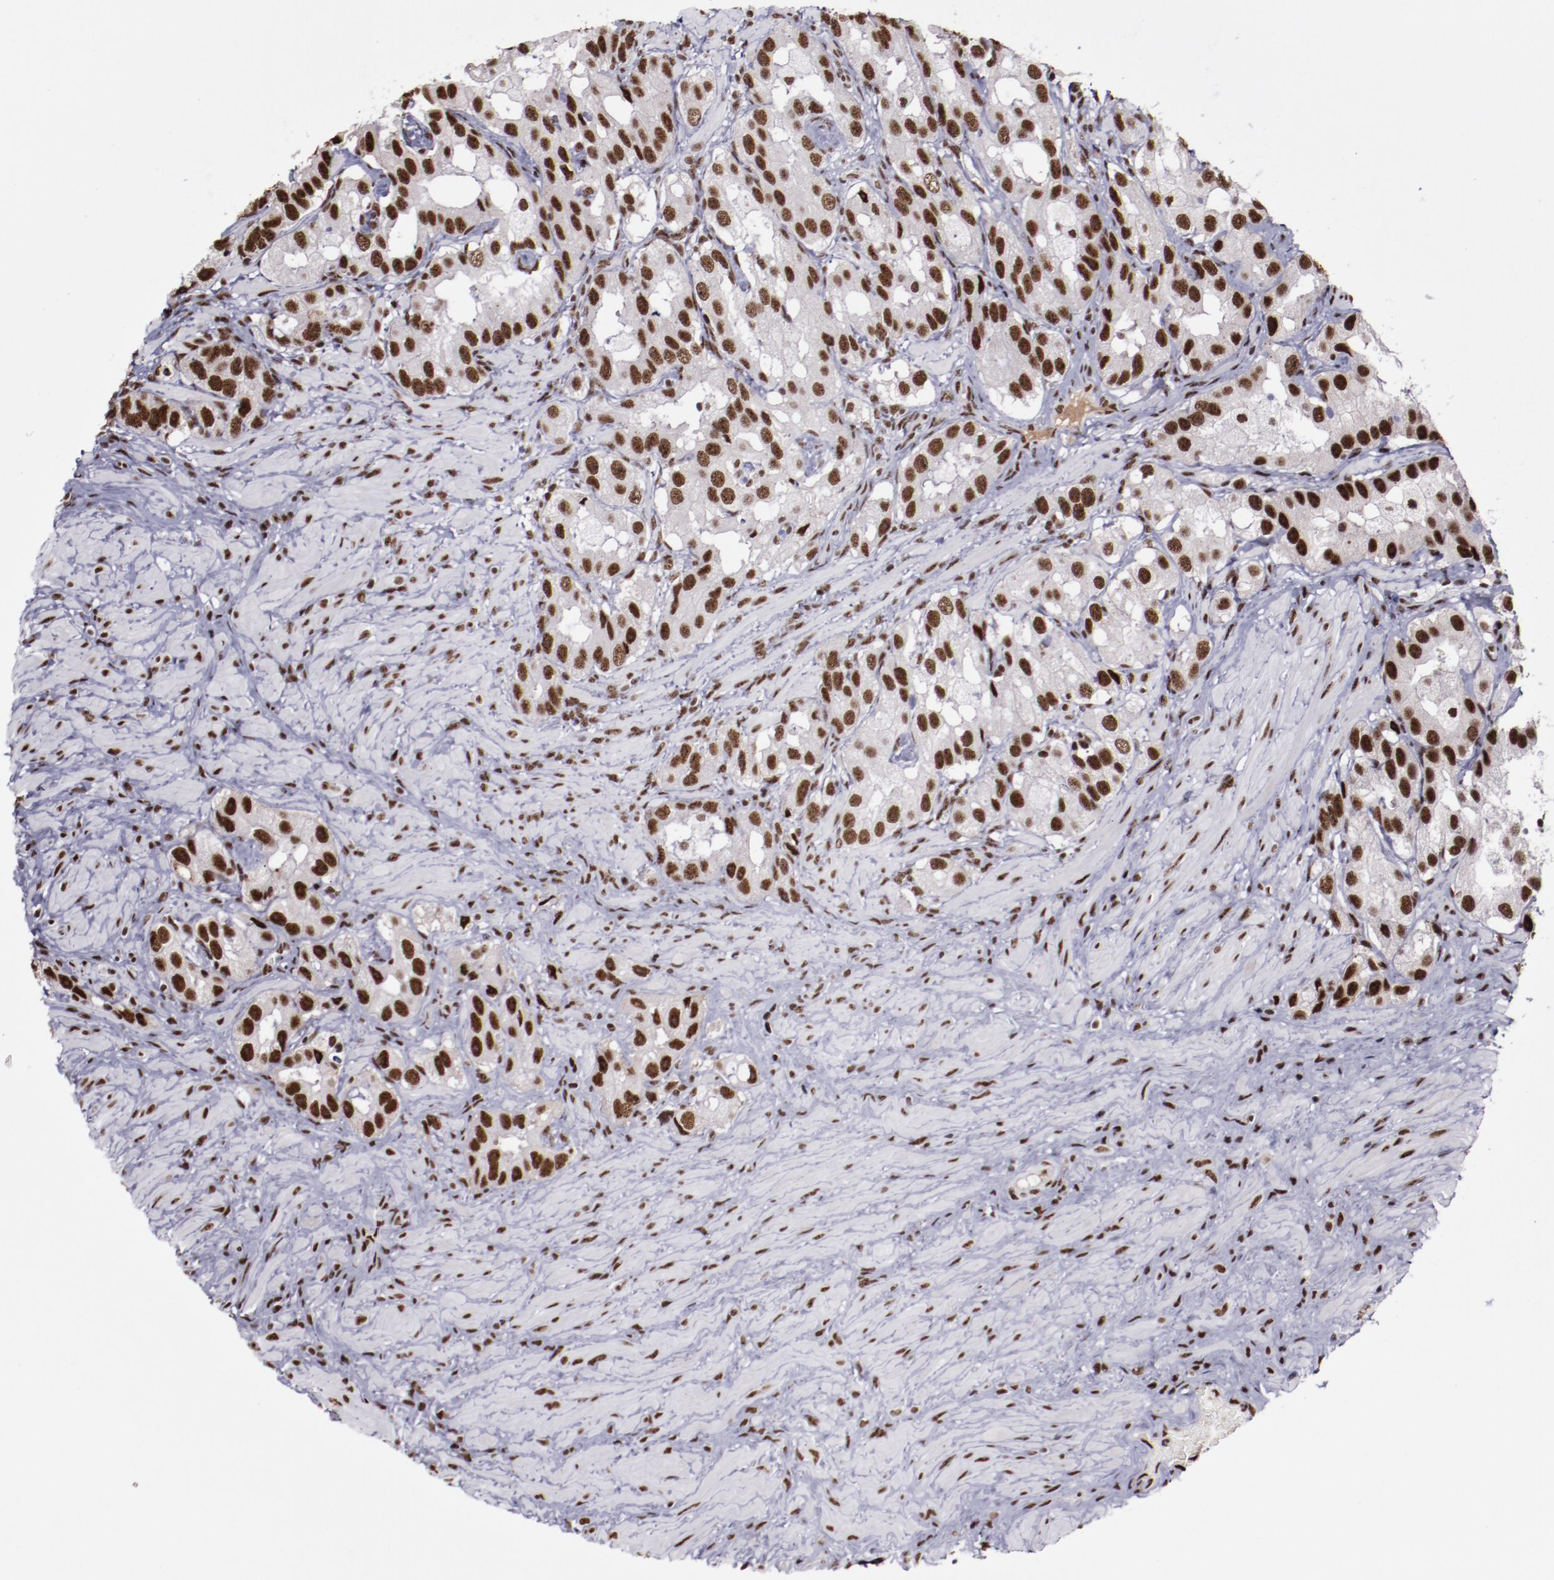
{"staining": {"intensity": "strong", "quantity": ">75%", "location": "nuclear"}, "tissue": "prostate cancer", "cell_type": "Tumor cells", "image_type": "cancer", "snomed": [{"axis": "morphology", "description": "Adenocarcinoma, High grade"}, {"axis": "topography", "description": "Prostate"}], "caption": "Prostate cancer stained with a brown dye exhibits strong nuclear positive expression in about >75% of tumor cells.", "gene": "ERH", "patient": {"sex": "male", "age": 63}}